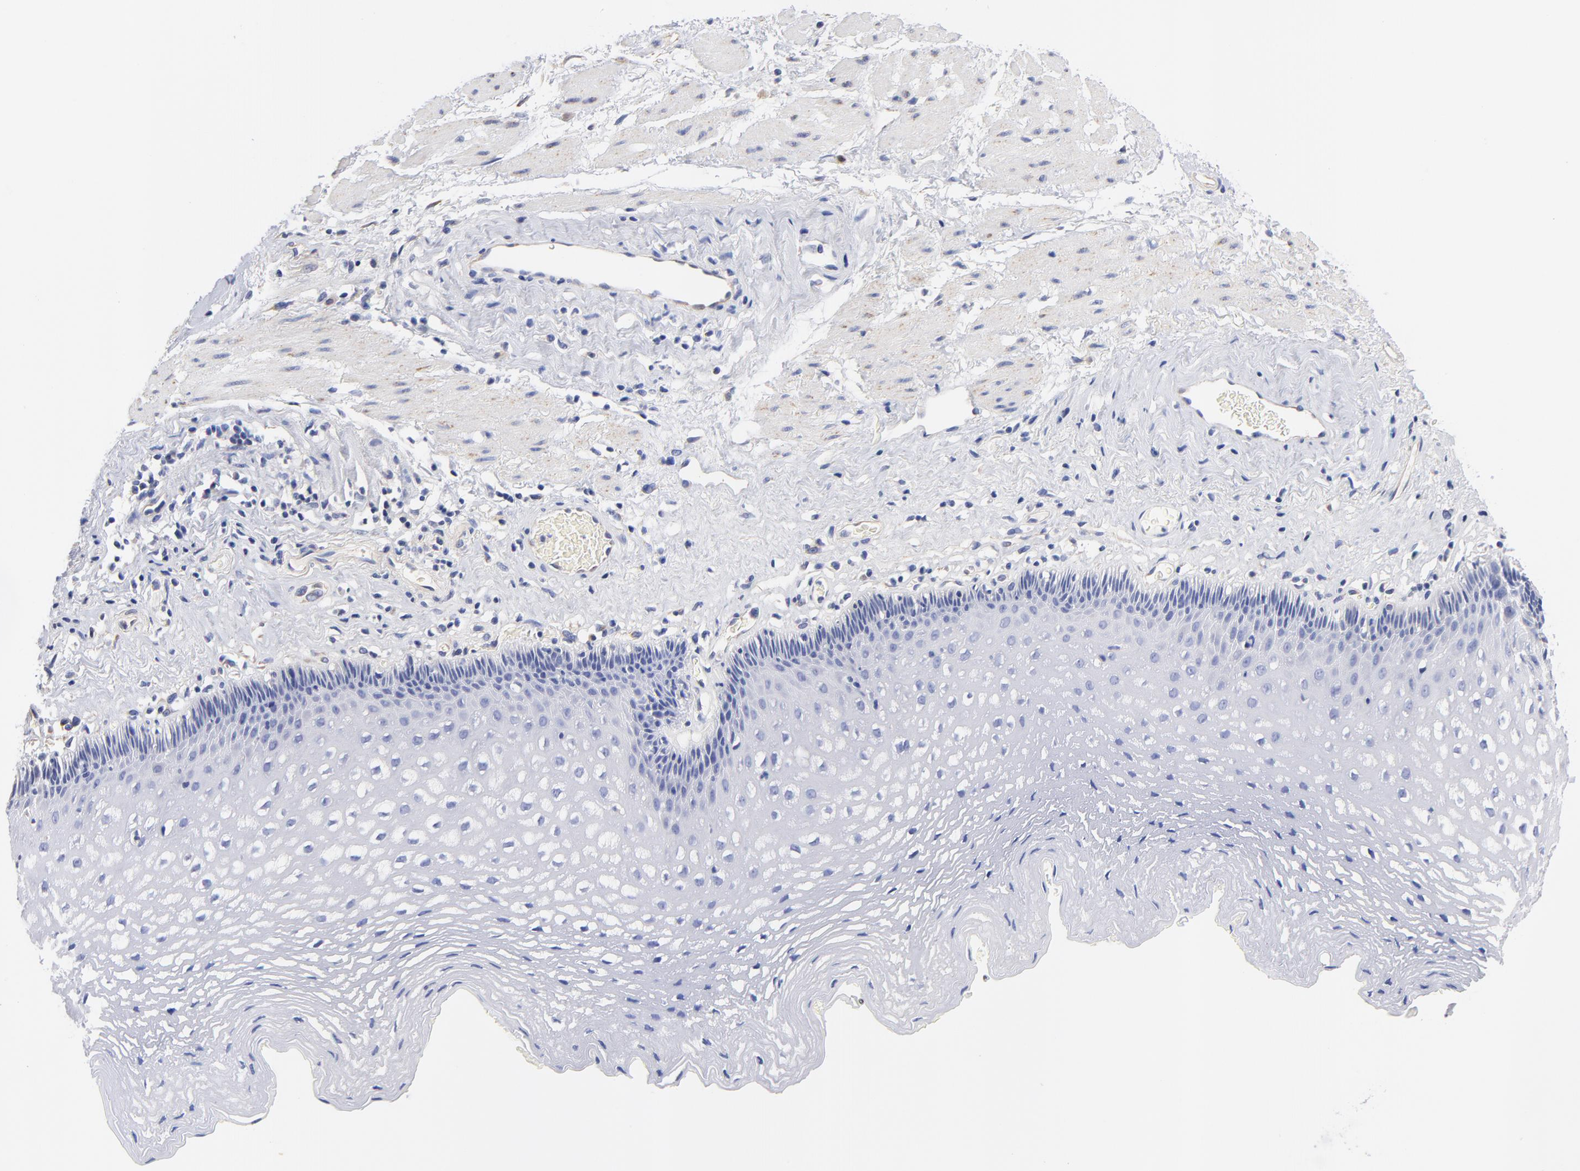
{"staining": {"intensity": "negative", "quantity": "none", "location": "none"}, "tissue": "esophagus", "cell_type": "Squamous epithelial cells", "image_type": "normal", "snomed": [{"axis": "morphology", "description": "Normal tissue, NOS"}, {"axis": "topography", "description": "Esophagus"}], "caption": "Immunohistochemistry of unremarkable esophagus demonstrates no staining in squamous epithelial cells. The staining is performed using DAB (3,3'-diaminobenzidine) brown chromogen with nuclei counter-stained in using hematoxylin.", "gene": "HS3ST1", "patient": {"sex": "female", "age": 70}}